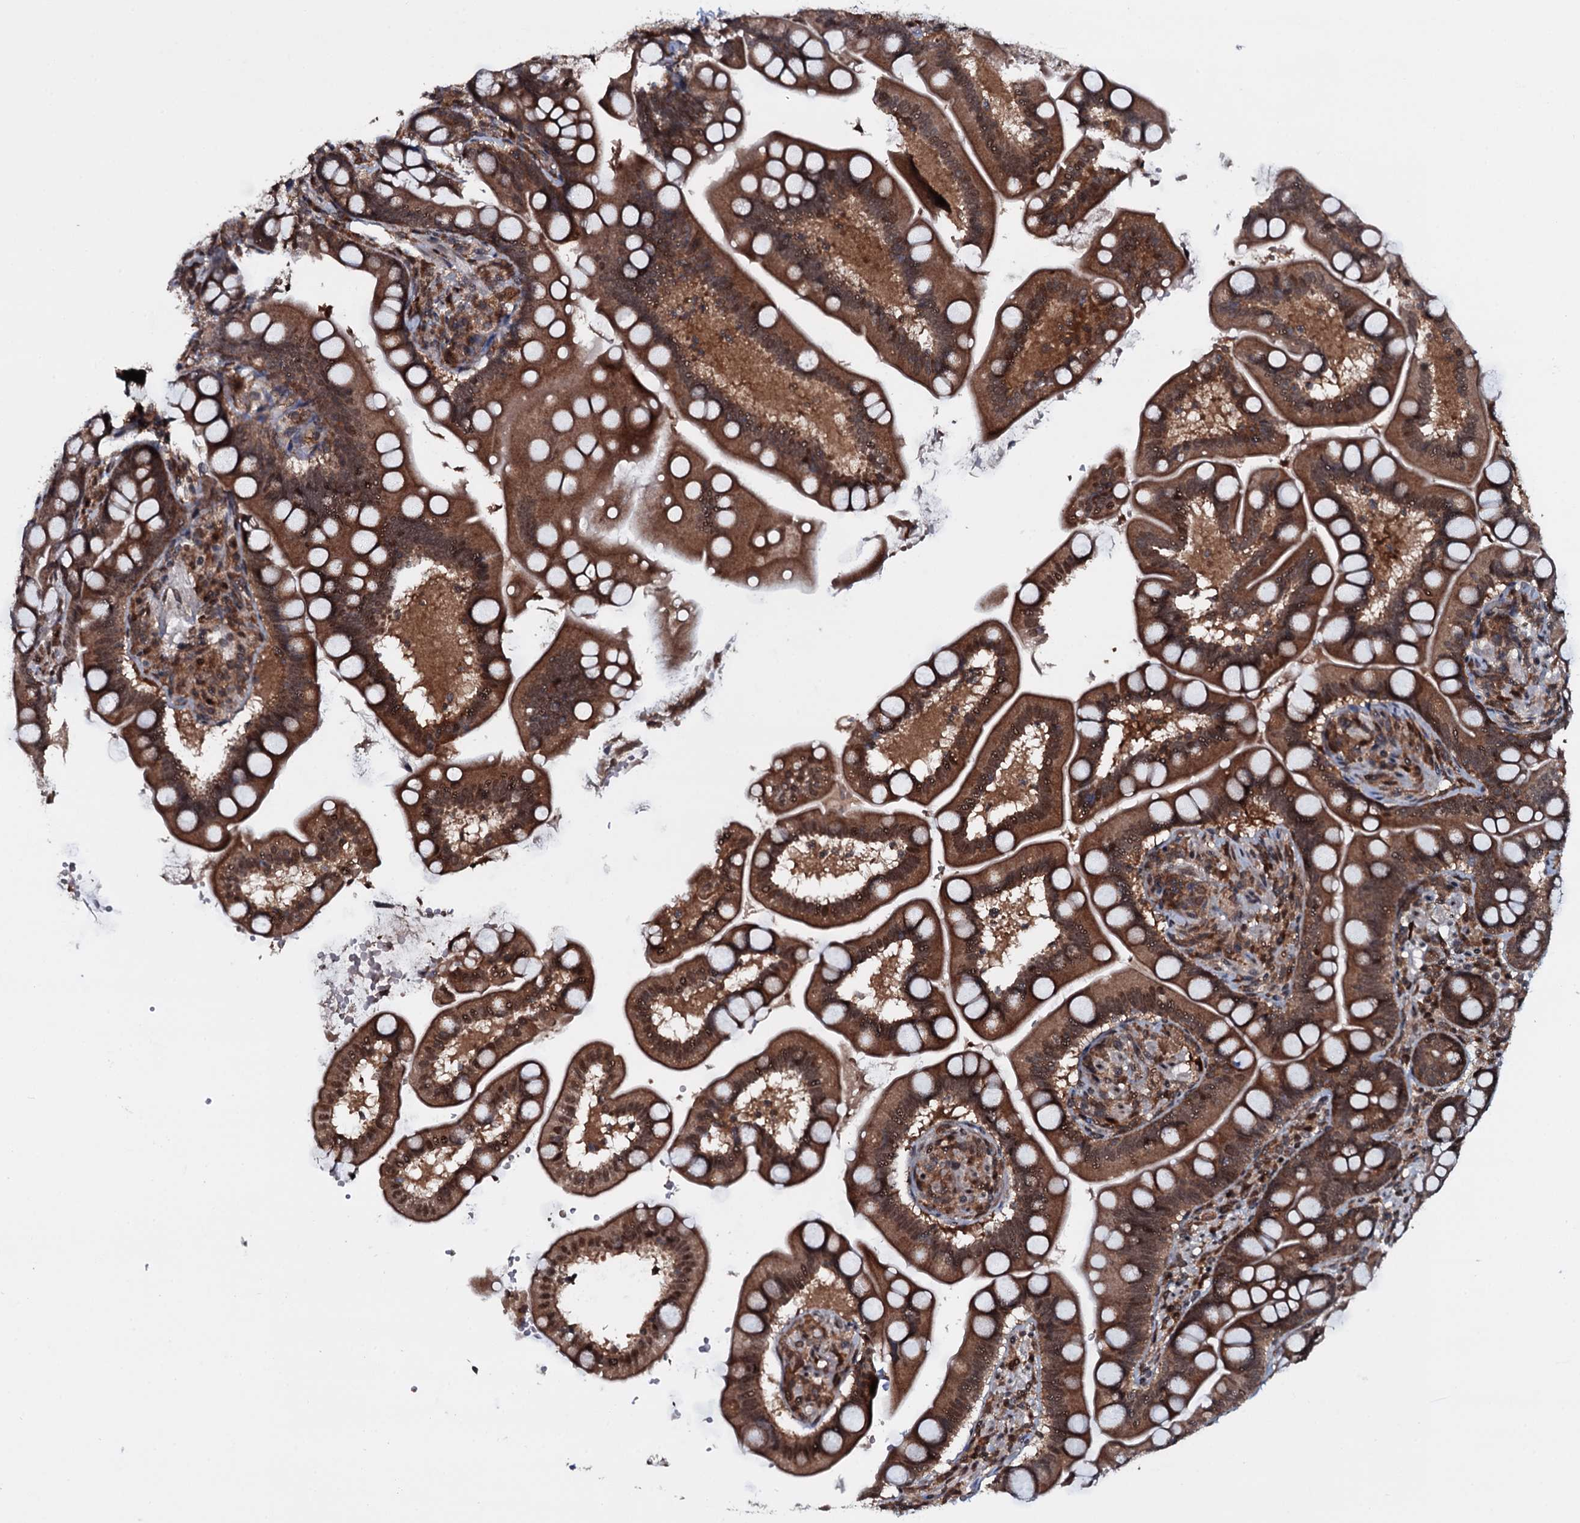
{"staining": {"intensity": "strong", "quantity": ">75%", "location": "cytoplasmic/membranous,nuclear"}, "tissue": "small intestine", "cell_type": "Glandular cells", "image_type": "normal", "snomed": [{"axis": "morphology", "description": "Normal tissue, NOS"}, {"axis": "topography", "description": "Small intestine"}], "caption": "Small intestine stained with IHC reveals strong cytoplasmic/membranous,nuclear expression in about >75% of glandular cells.", "gene": "HDDC3", "patient": {"sex": "female", "age": 64}}